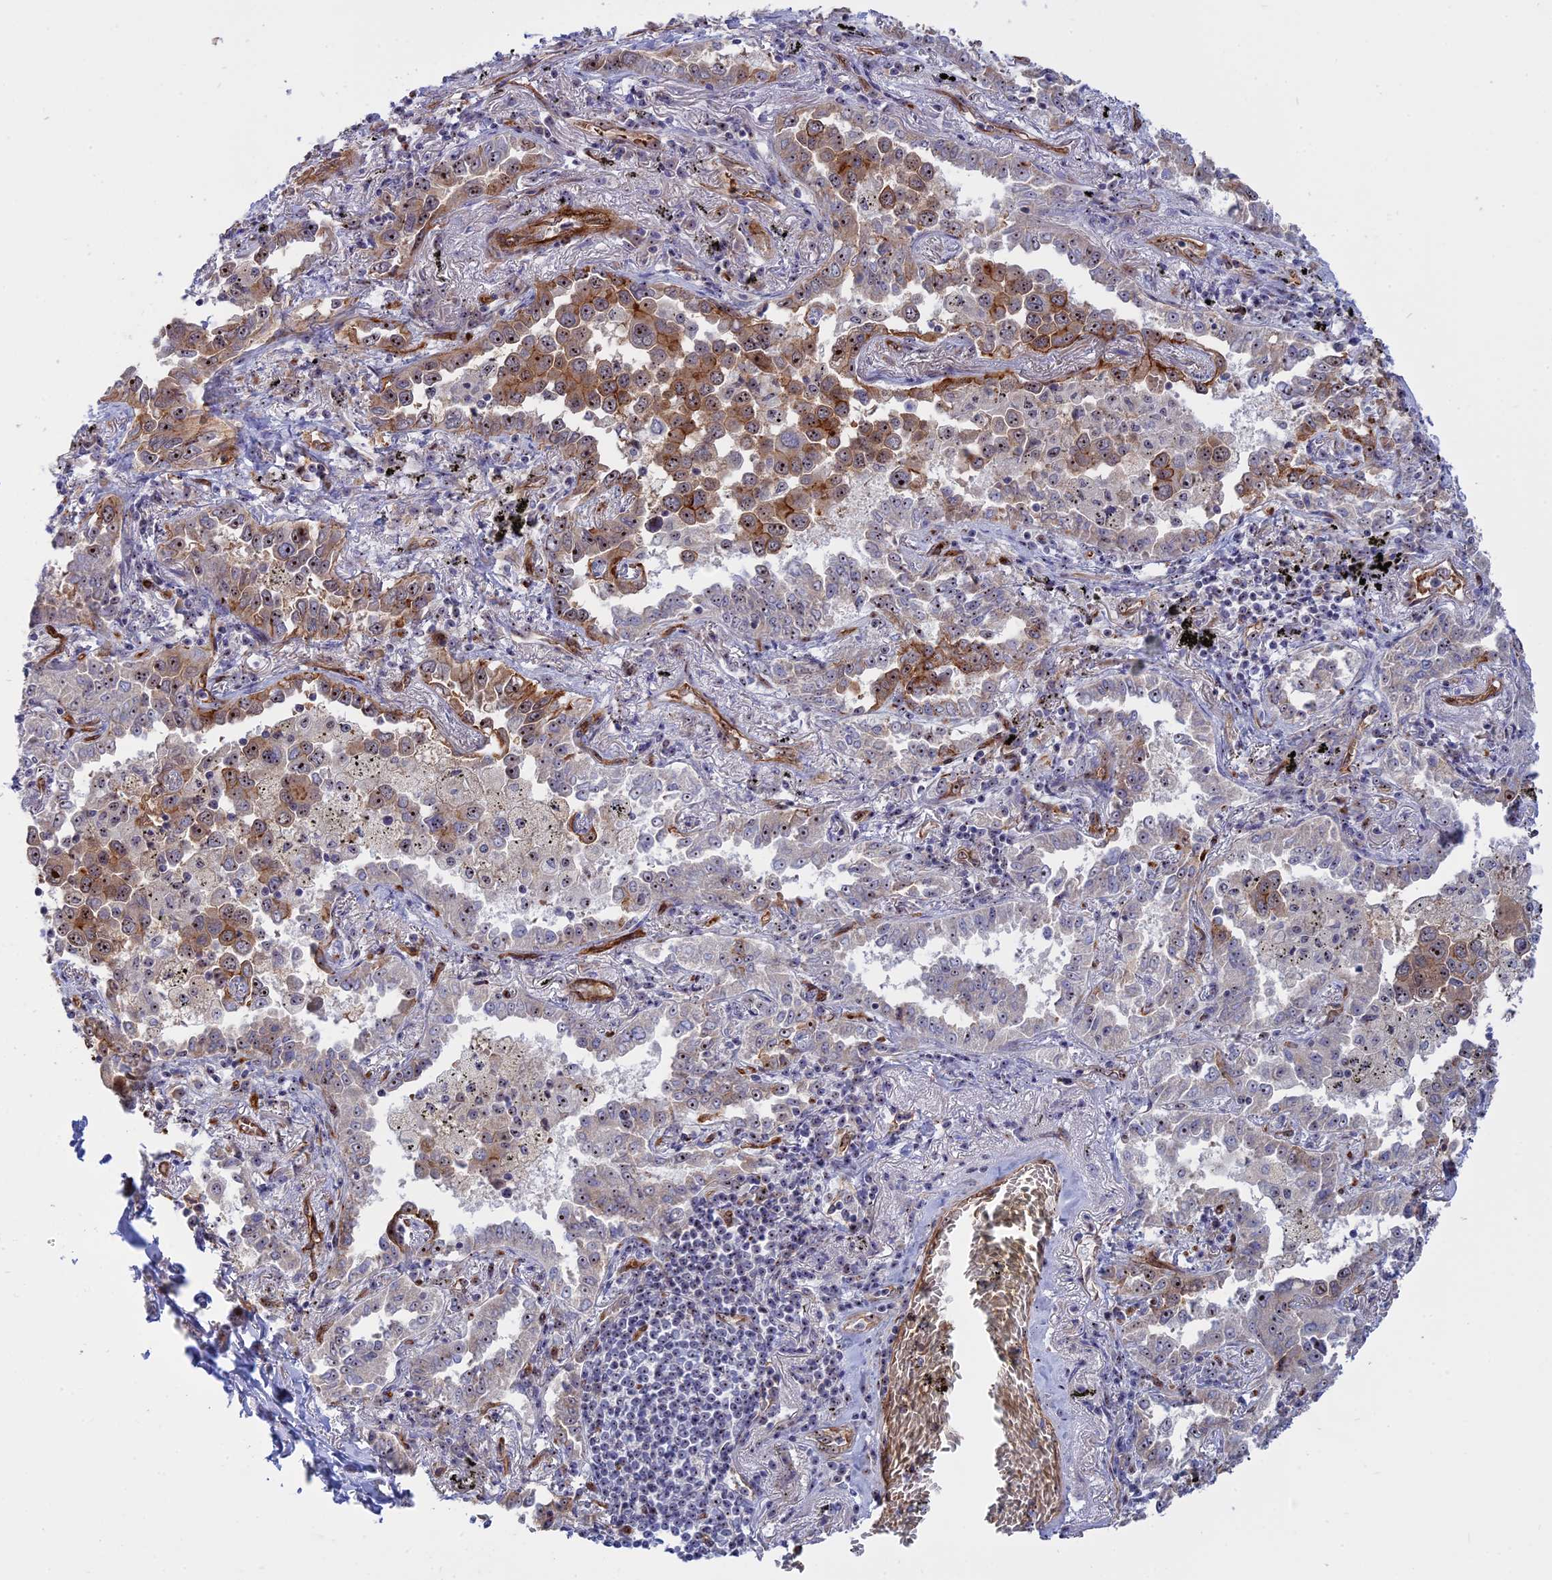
{"staining": {"intensity": "moderate", "quantity": "25%-75%", "location": "cytoplasmic/membranous,nuclear"}, "tissue": "lung cancer", "cell_type": "Tumor cells", "image_type": "cancer", "snomed": [{"axis": "morphology", "description": "Adenocarcinoma, NOS"}, {"axis": "topography", "description": "Lung"}], "caption": "Brown immunohistochemical staining in human lung cancer displays moderate cytoplasmic/membranous and nuclear staining in approximately 25%-75% of tumor cells.", "gene": "DBNDD1", "patient": {"sex": "male", "age": 67}}